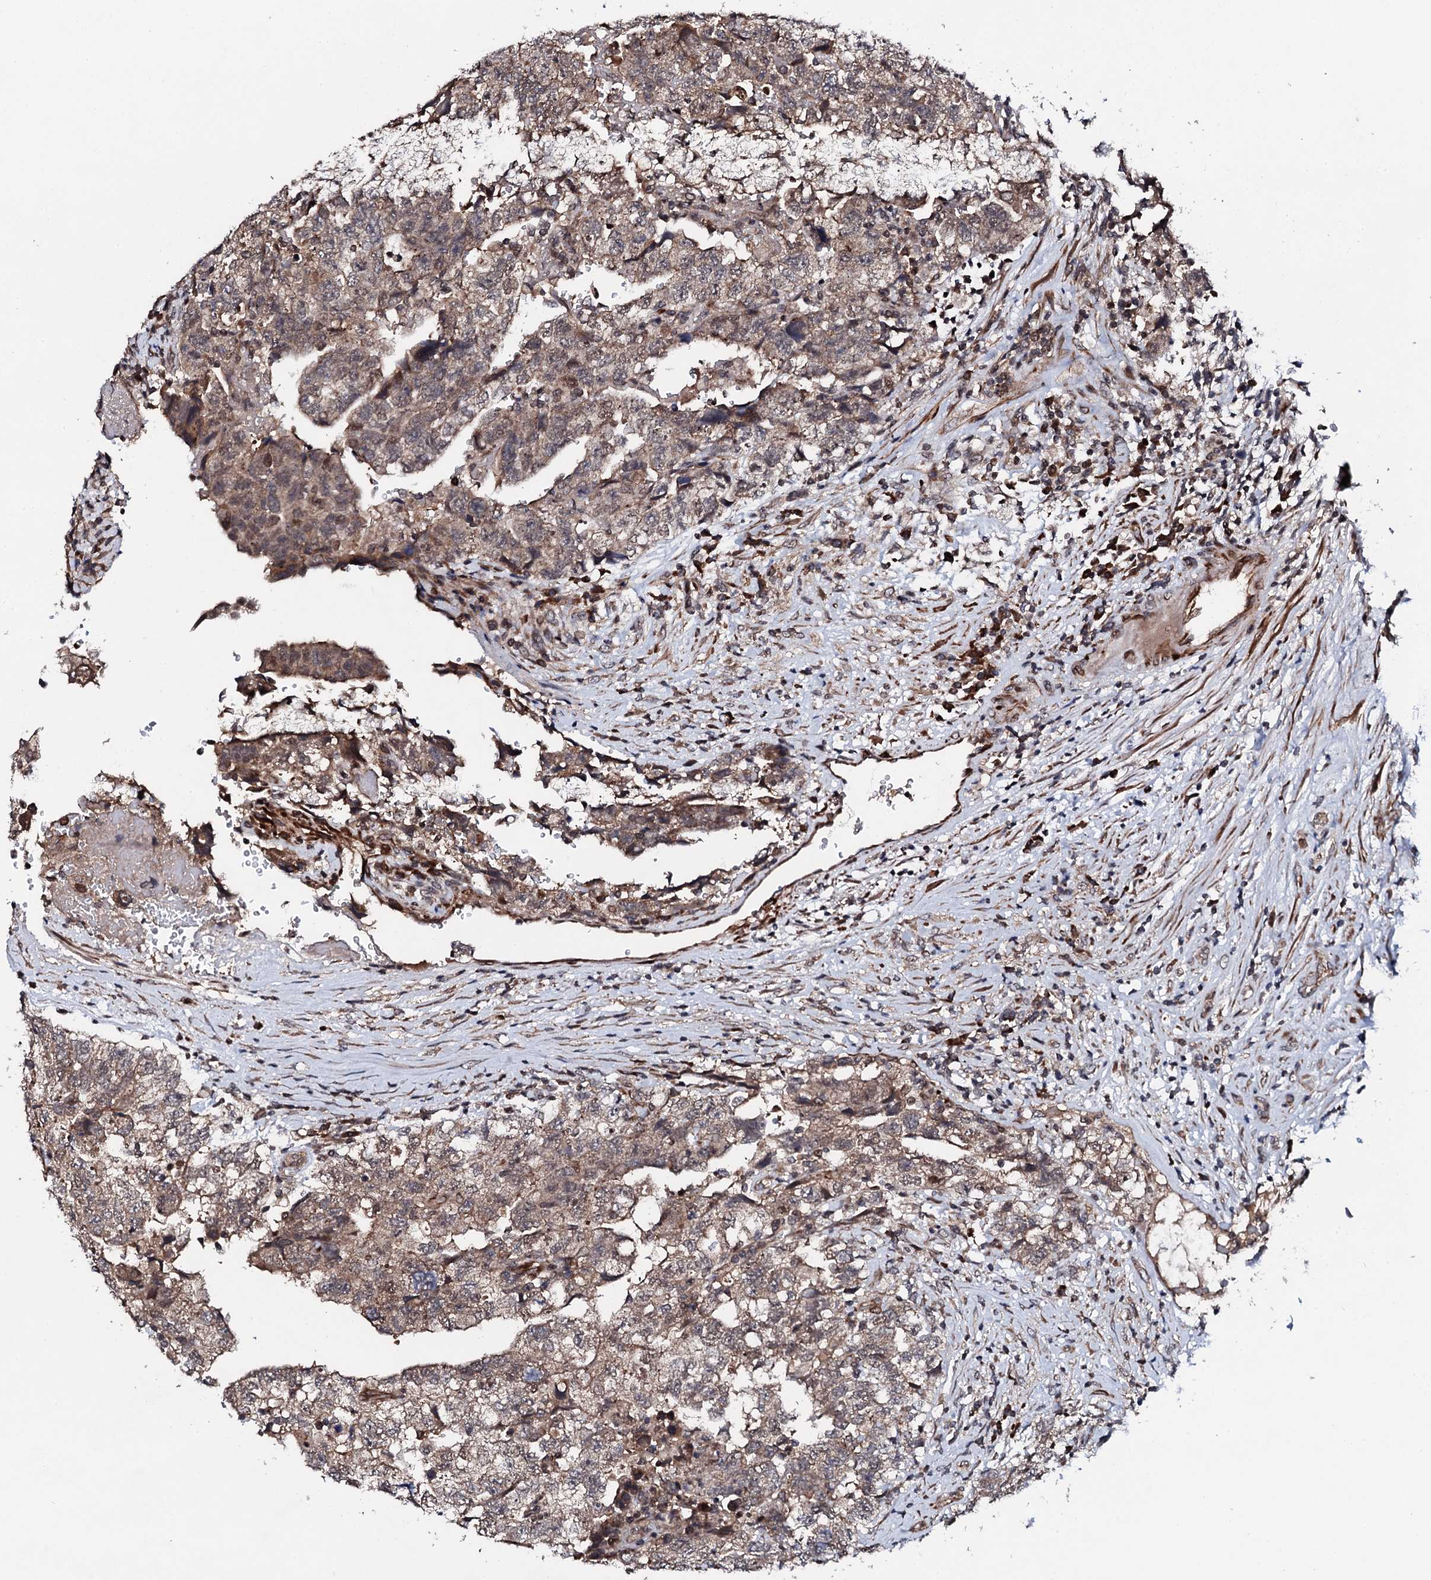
{"staining": {"intensity": "weak", "quantity": ">75%", "location": "cytoplasmic/membranous"}, "tissue": "testis cancer", "cell_type": "Tumor cells", "image_type": "cancer", "snomed": [{"axis": "morphology", "description": "Carcinoma, Embryonal, NOS"}, {"axis": "topography", "description": "Testis"}], "caption": "An IHC micrograph of neoplastic tissue is shown. Protein staining in brown highlights weak cytoplasmic/membranous positivity in testis cancer (embryonal carcinoma) within tumor cells.", "gene": "FAM111A", "patient": {"sex": "male", "age": 36}}